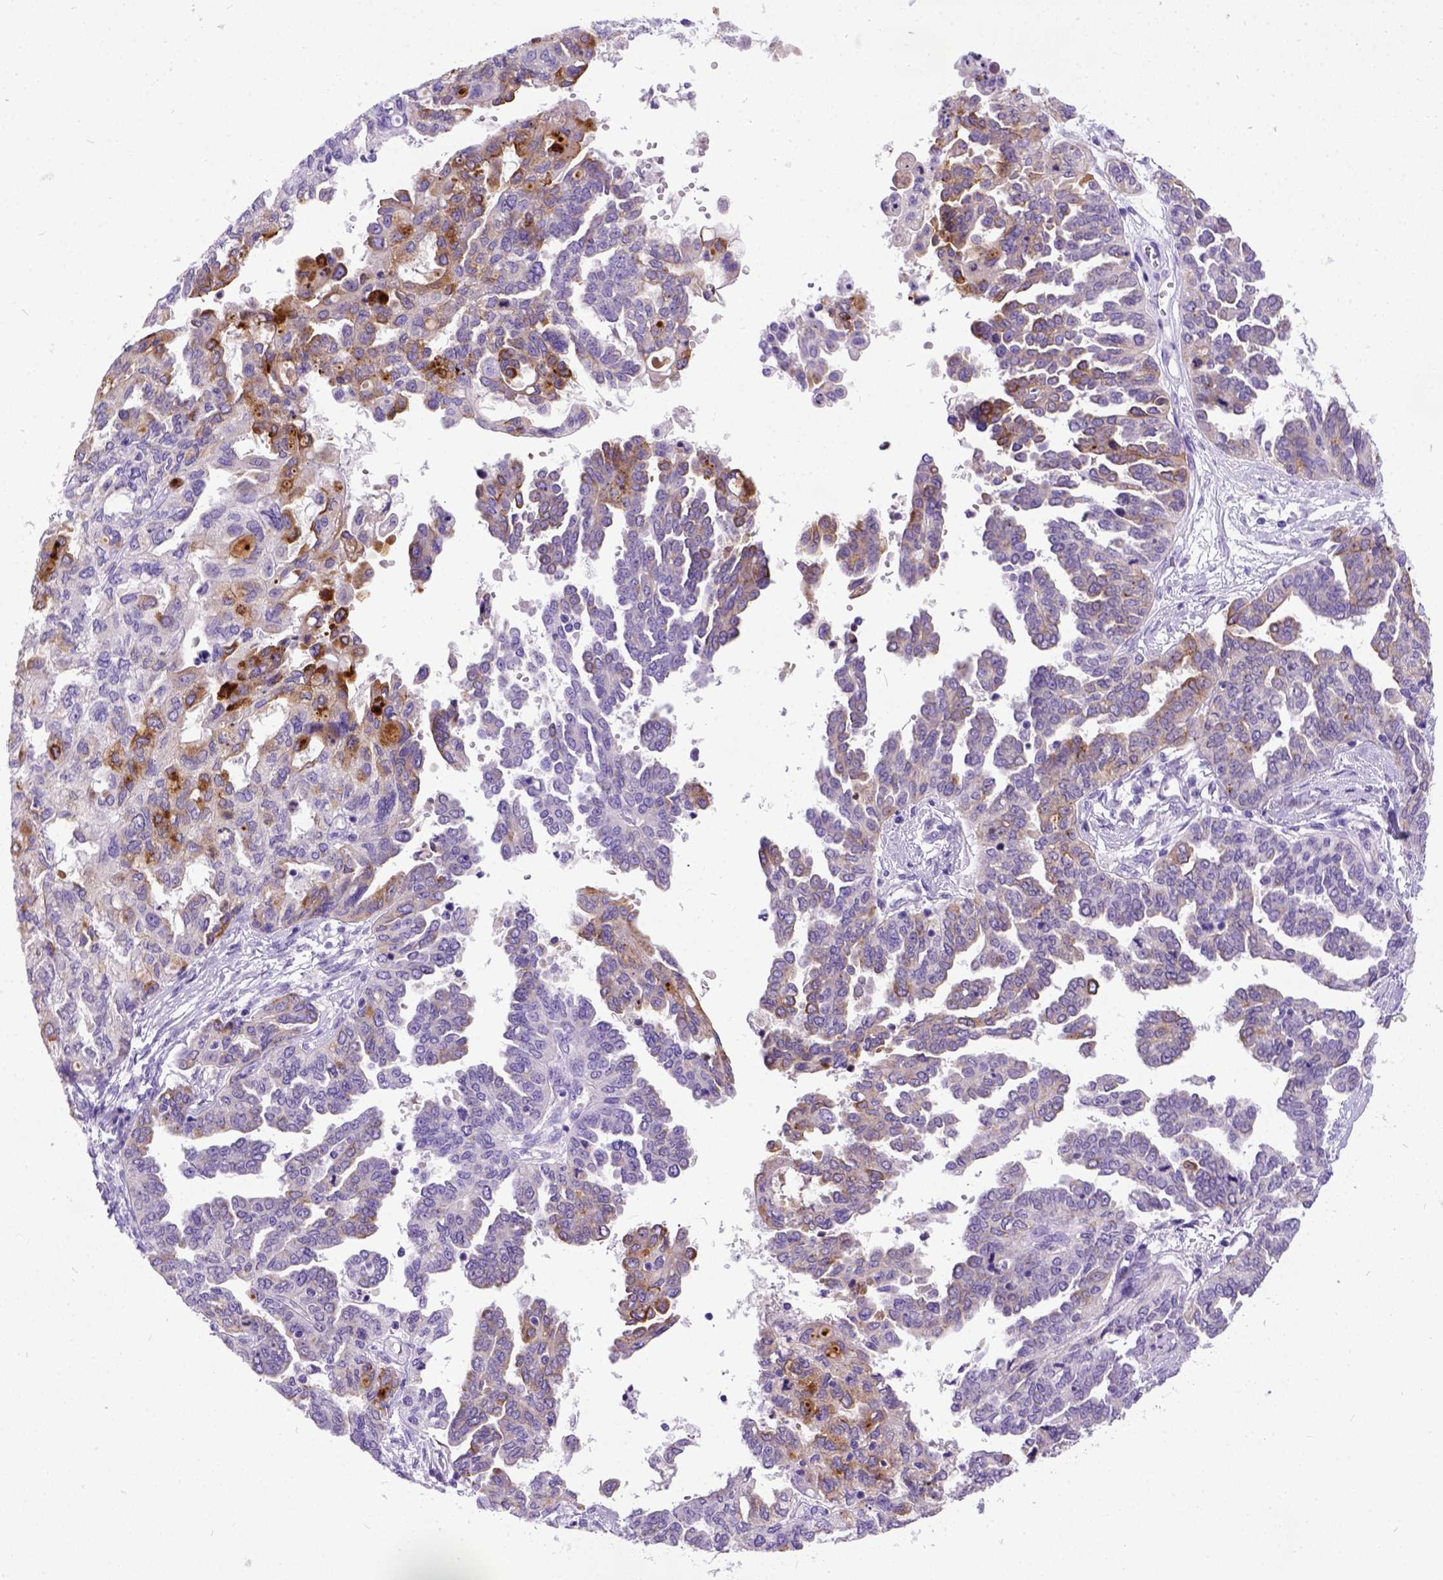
{"staining": {"intensity": "moderate", "quantity": "25%-75%", "location": "cytoplasmic/membranous"}, "tissue": "ovarian cancer", "cell_type": "Tumor cells", "image_type": "cancer", "snomed": [{"axis": "morphology", "description": "Cystadenocarcinoma, serous, NOS"}, {"axis": "topography", "description": "Ovary"}], "caption": "Tumor cells exhibit medium levels of moderate cytoplasmic/membranous expression in approximately 25%-75% of cells in human serous cystadenocarcinoma (ovarian).", "gene": "IGF2", "patient": {"sex": "female", "age": 53}}